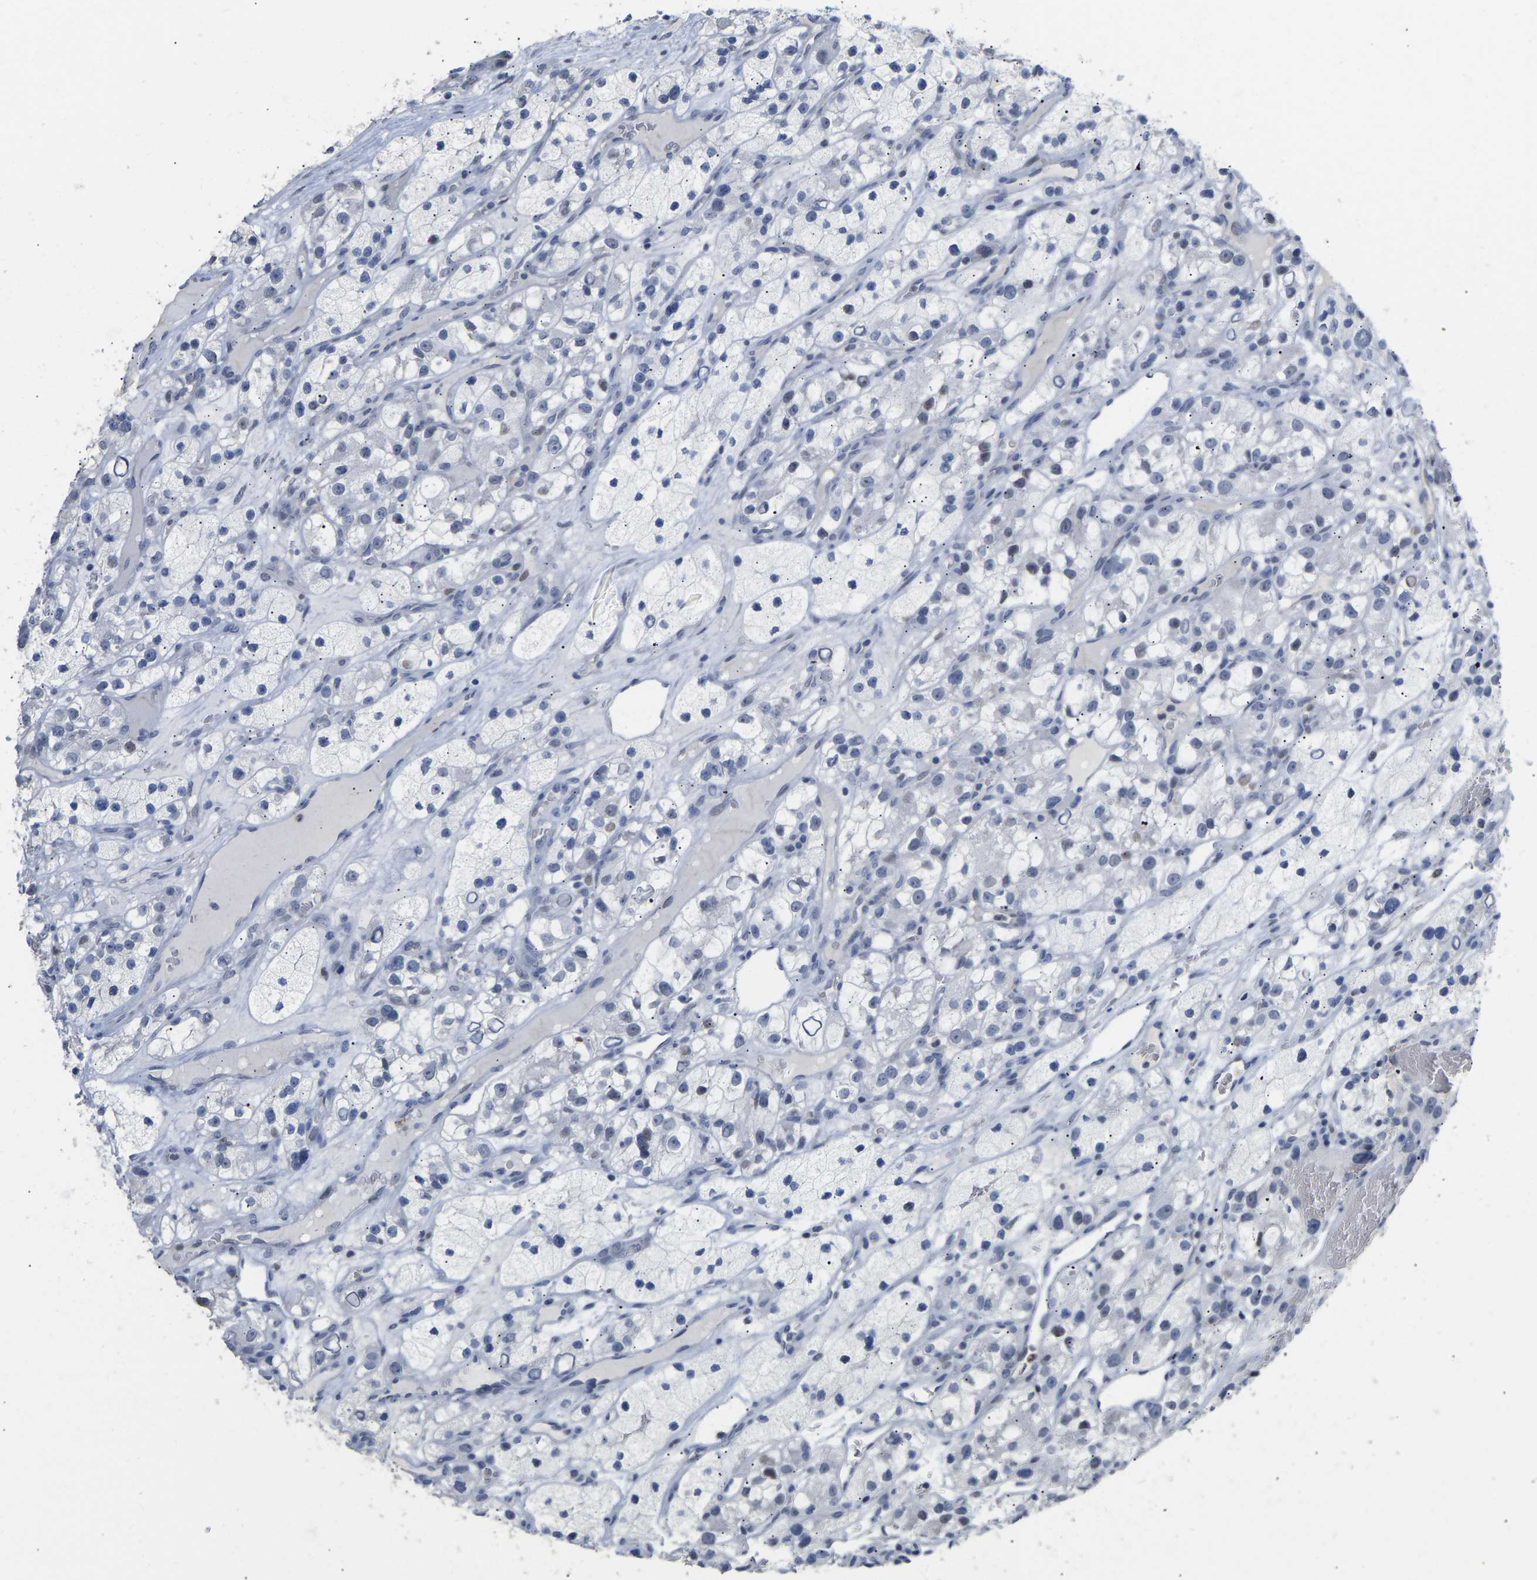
{"staining": {"intensity": "negative", "quantity": "none", "location": "none"}, "tissue": "renal cancer", "cell_type": "Tumor cells", "image_type": "cancer", "snomed": [{"axis": "morphology", "description": "Adenocarcinoma, NOS"}, {"axis": "topography", "description": "Kidney"}], "caption": "Renal cancer (adenocarcinoma) was stained to show a protein in brown. There is no significant expression in tumor cells.", "gene": "AMPH", "patient": {"sex": "female", "age": 57}}